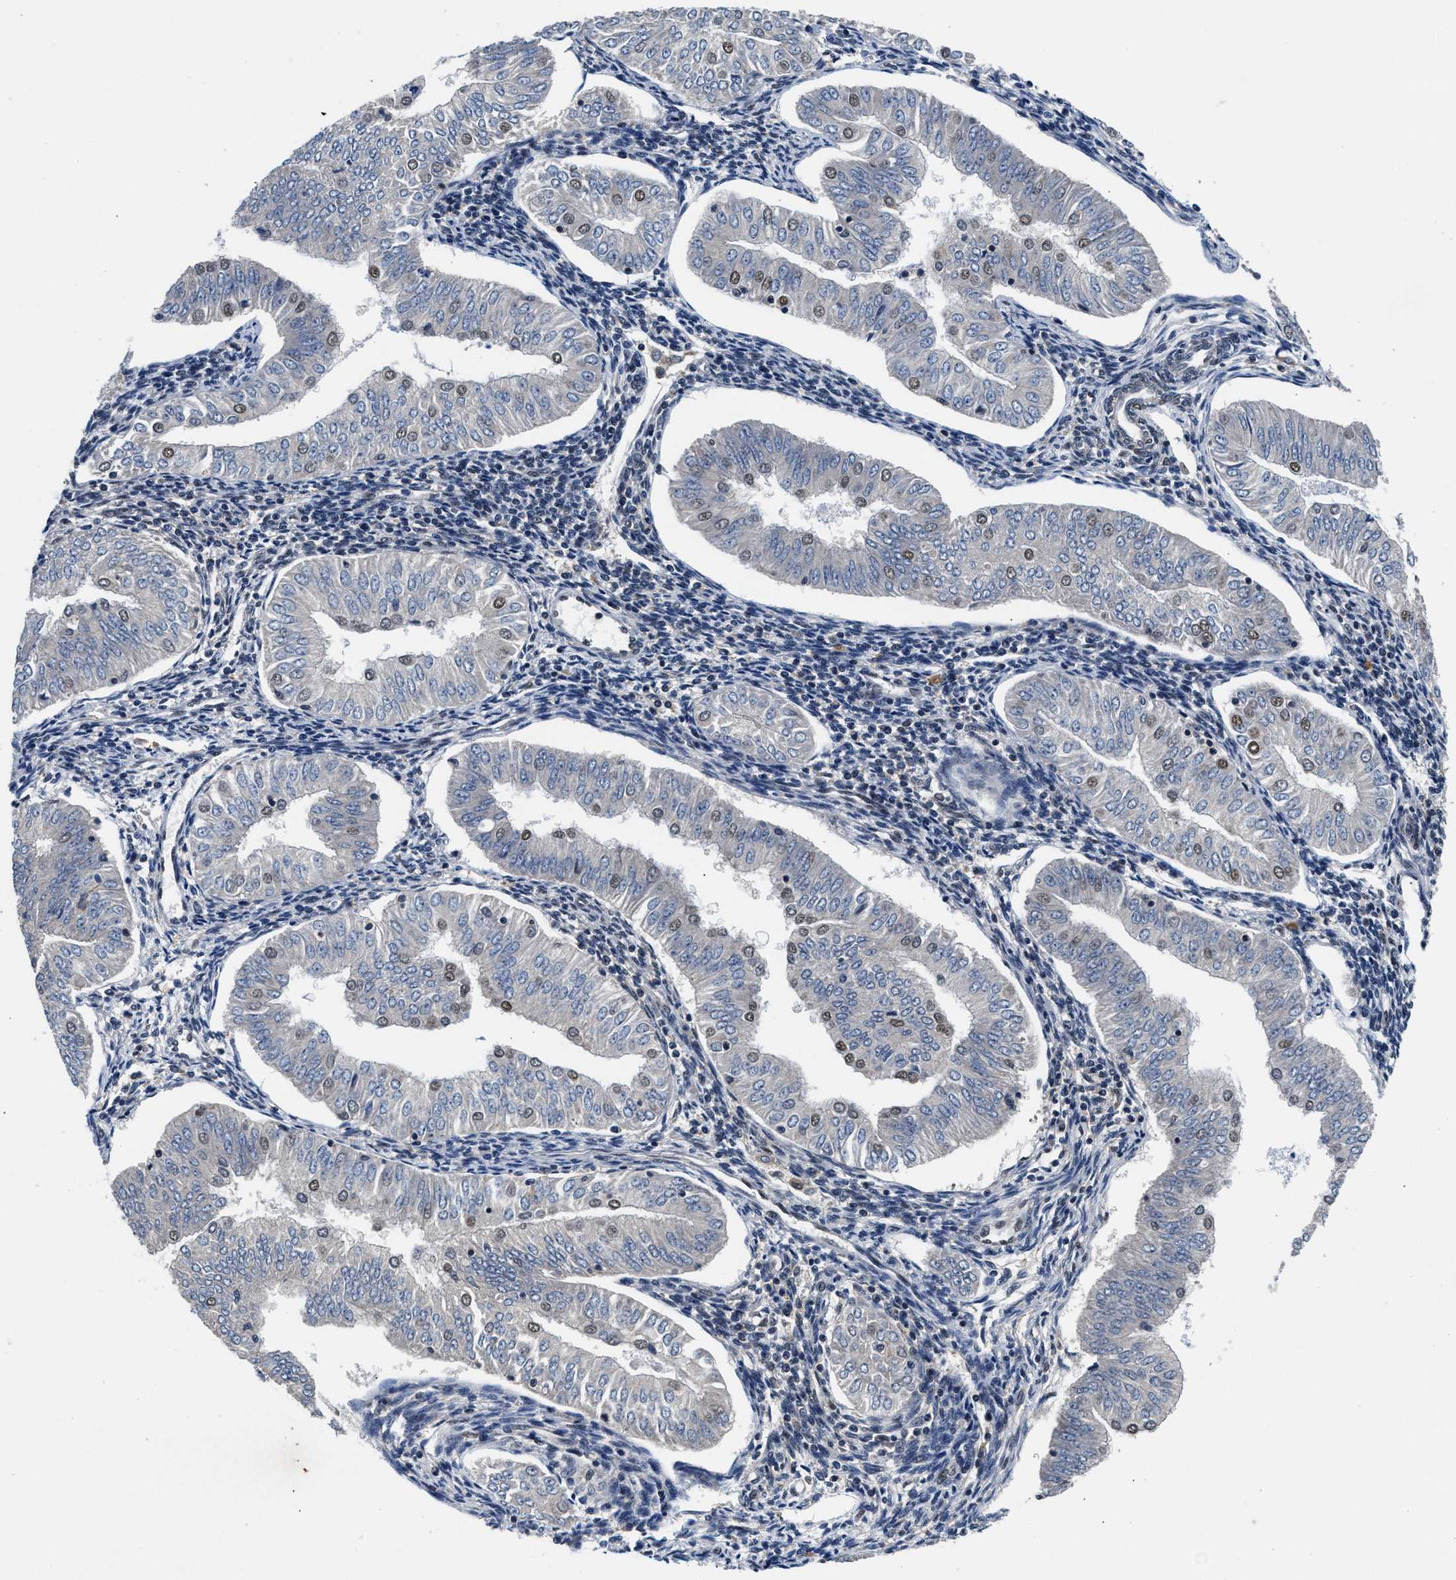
{"staining": {"intensity": "weak", "quantity": "<25%", "location": "nuclear"}, "tissue": "endometrial cancer", "cell_type": "Tumor cells", "image_type": "cancer", "snomed": [{"axis": "morphology", "description": "Normal tissue, NOS"}, {"axis": "morphology", "description": "Adenocarcinoma, NOS"}, {"axis": "topography", "description": "Endometrium"}], "caption": "Endometrial cancer (adenocarcinoma) stained for a protein using IHC demonstrates no expression tumor cells.", "gene": "USP16", "patient": {"sex": "female", "age": 53}}